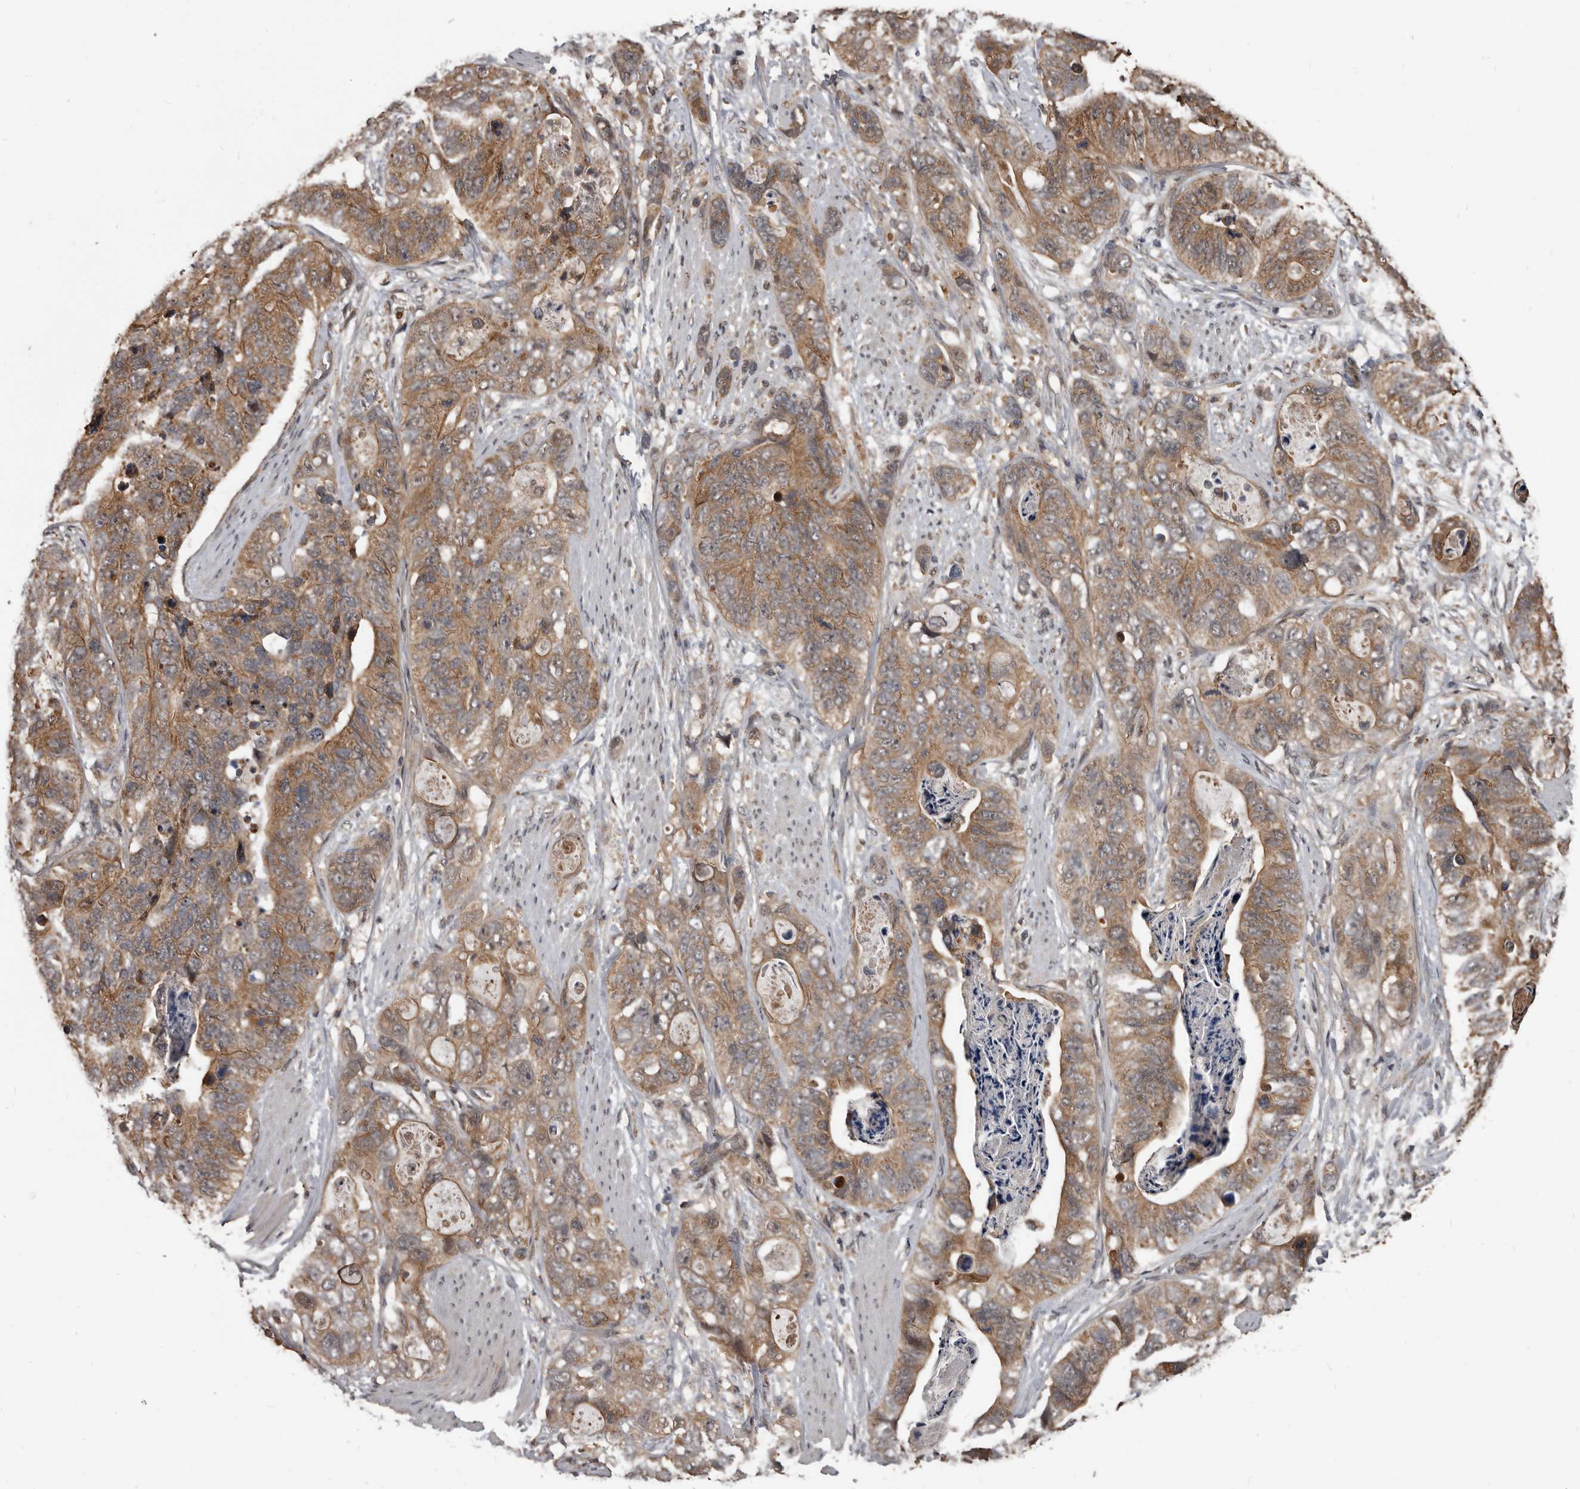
{"staining": {"intensity": "moderate", "quantity": ">75%", "location": "cytoplasmic/membranous"}, "tissue": "stomach cancer", "cell_type": "Tumor cells", "image_type": "cancer", "snomed": [{"axis": "morphology", "description": "Adenocarcinoma, NOS"}, {"axis": "topography", "description": "Stomach"}], "caption": "A brown stain highlights moderate cytoplasmic/membranous positivity of a protein in stomach adenocarcinoma tumor cells.", "gene": "AHR", "patient": {"sex": "female", "age": 89}}